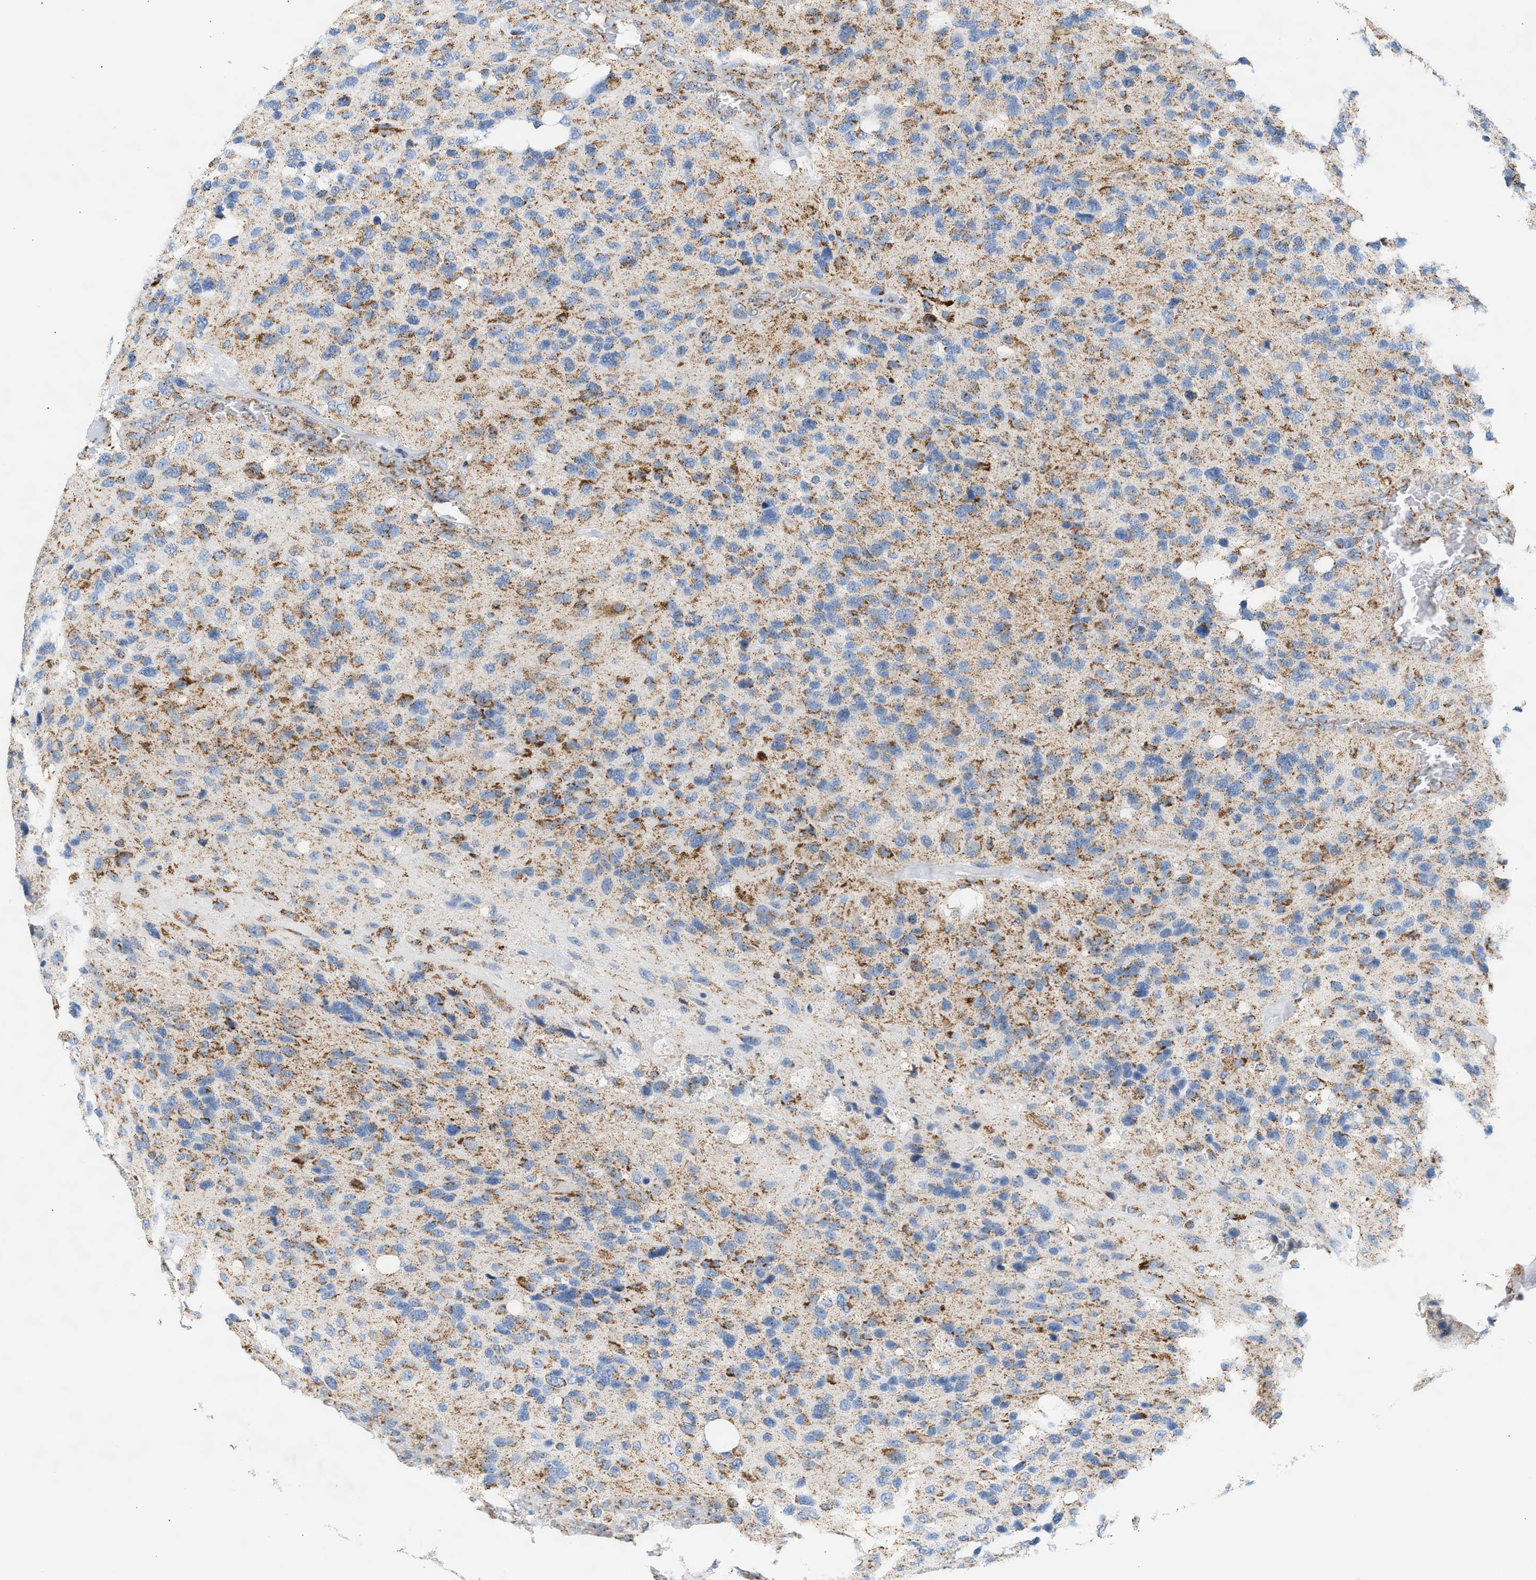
{"staining": {"intensity": "moderate", "quantity": "<25%", "location": "cytoplasmic/membranous"}, "tissue": "glioma", "cell_type": "Tumor cells", "image_type": "cancer", "snomed": [{"axis": "morphology", "description": "Glioma, malignant, High grade"}, {"axis": "topography", "description": "Brain"}], "caption": "A high-resolution micrograph shows immunohistochemistry (IHC) staining of glioma, which demonstrates moderate cytoplasmic/membranous expression in about <25% of tumor cells.", "gene": "OGDH", "patient": {"sex": "female", "age": 58}}